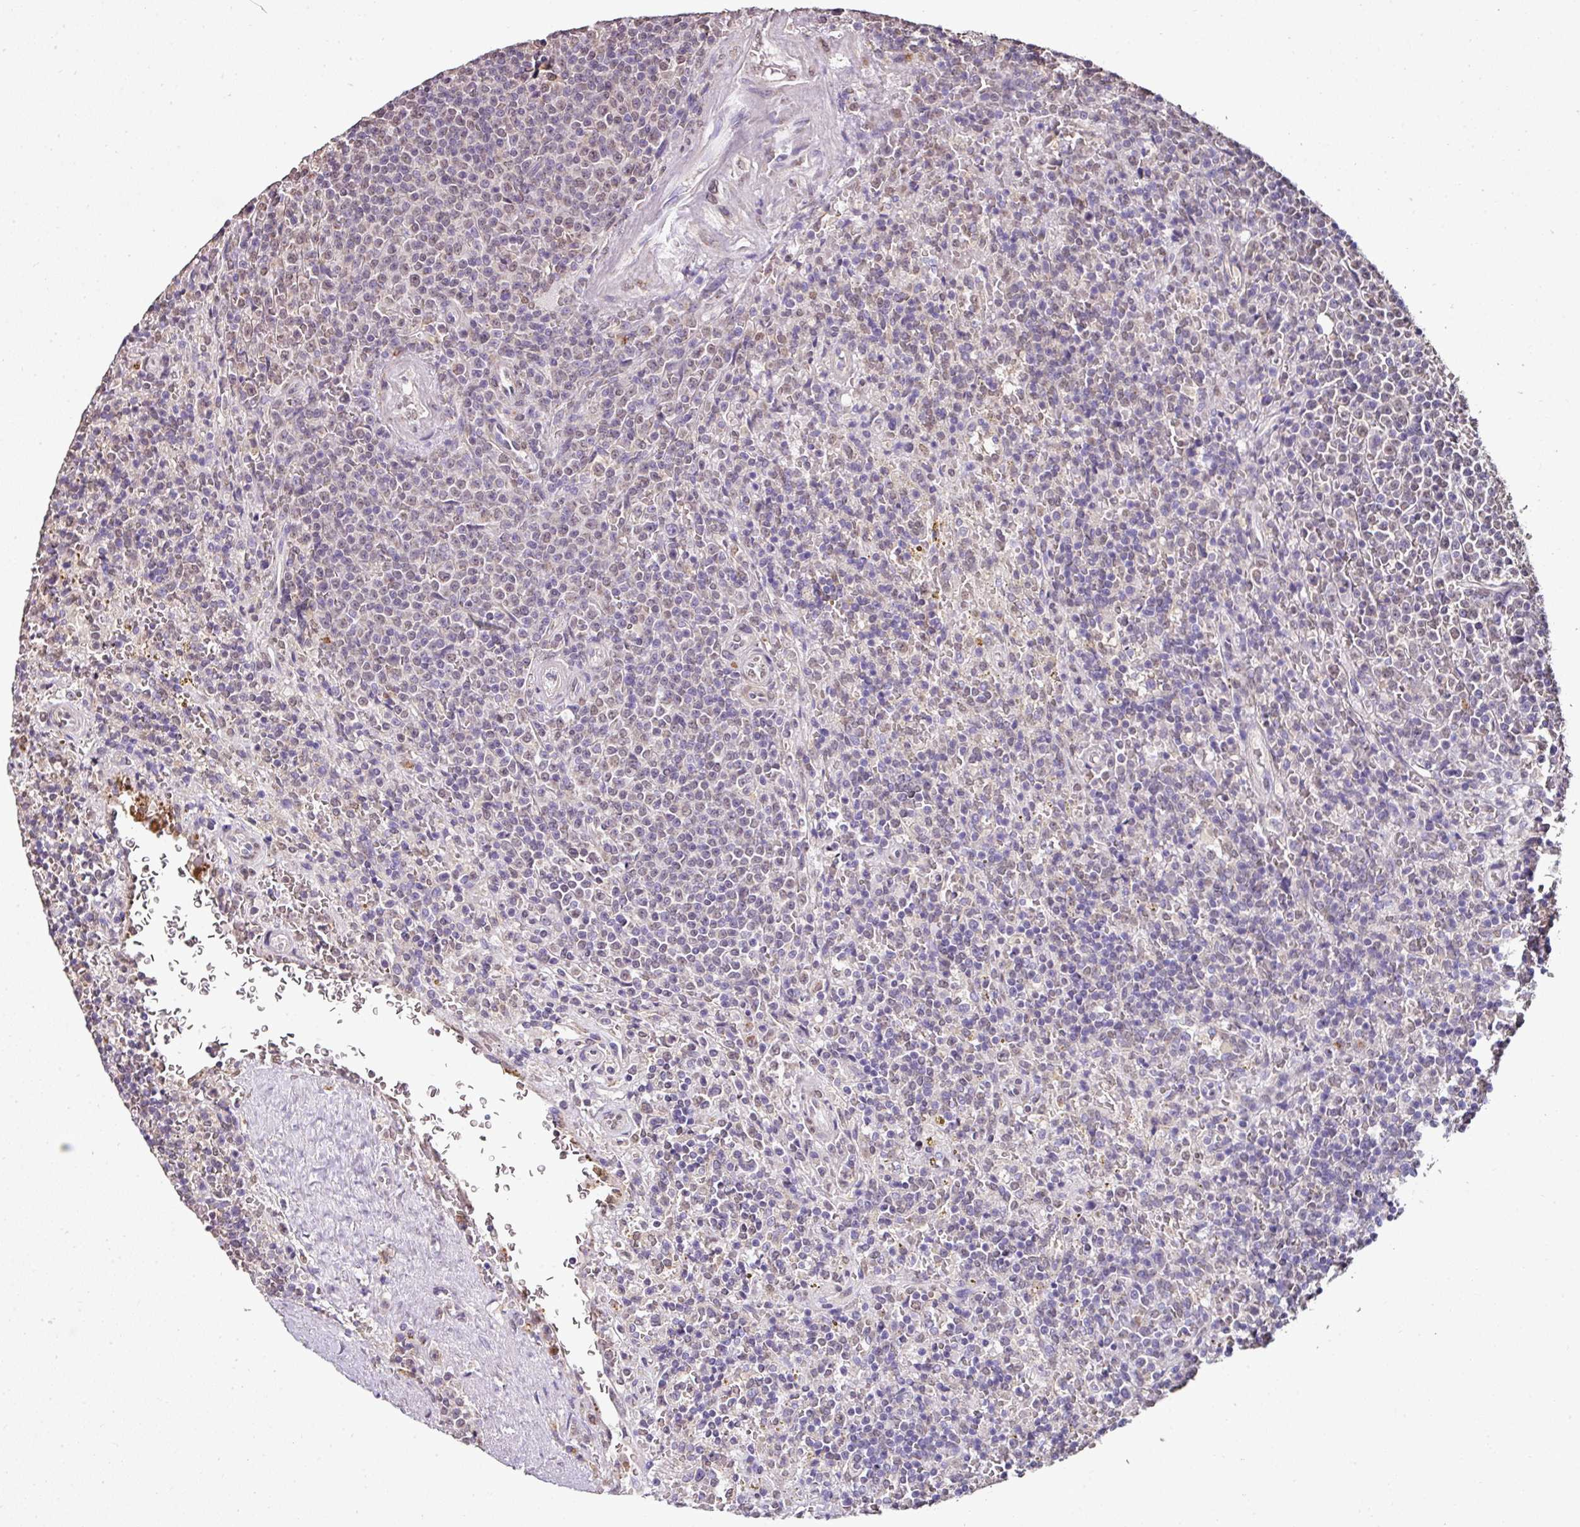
{"staining": {"intensity": "negative", "quantity": "none", "location": "none"}, "tissue": "lymphoma", "cell_type": "Tumor cells", "image_type": "cancer", "snomed": [{"axis": "morphology", "description": "Malignant lymphoma, non-Hodgkin's type, Low grade"}, {"axis": "topography", "description": "Spleen"}], "caption": "Tumor cells show no significant staining in low-grade malignant lymphoma, non-Hodgkin's type.", "gene": "JPH2", "patient": {"sex": "male", "age": 67}}